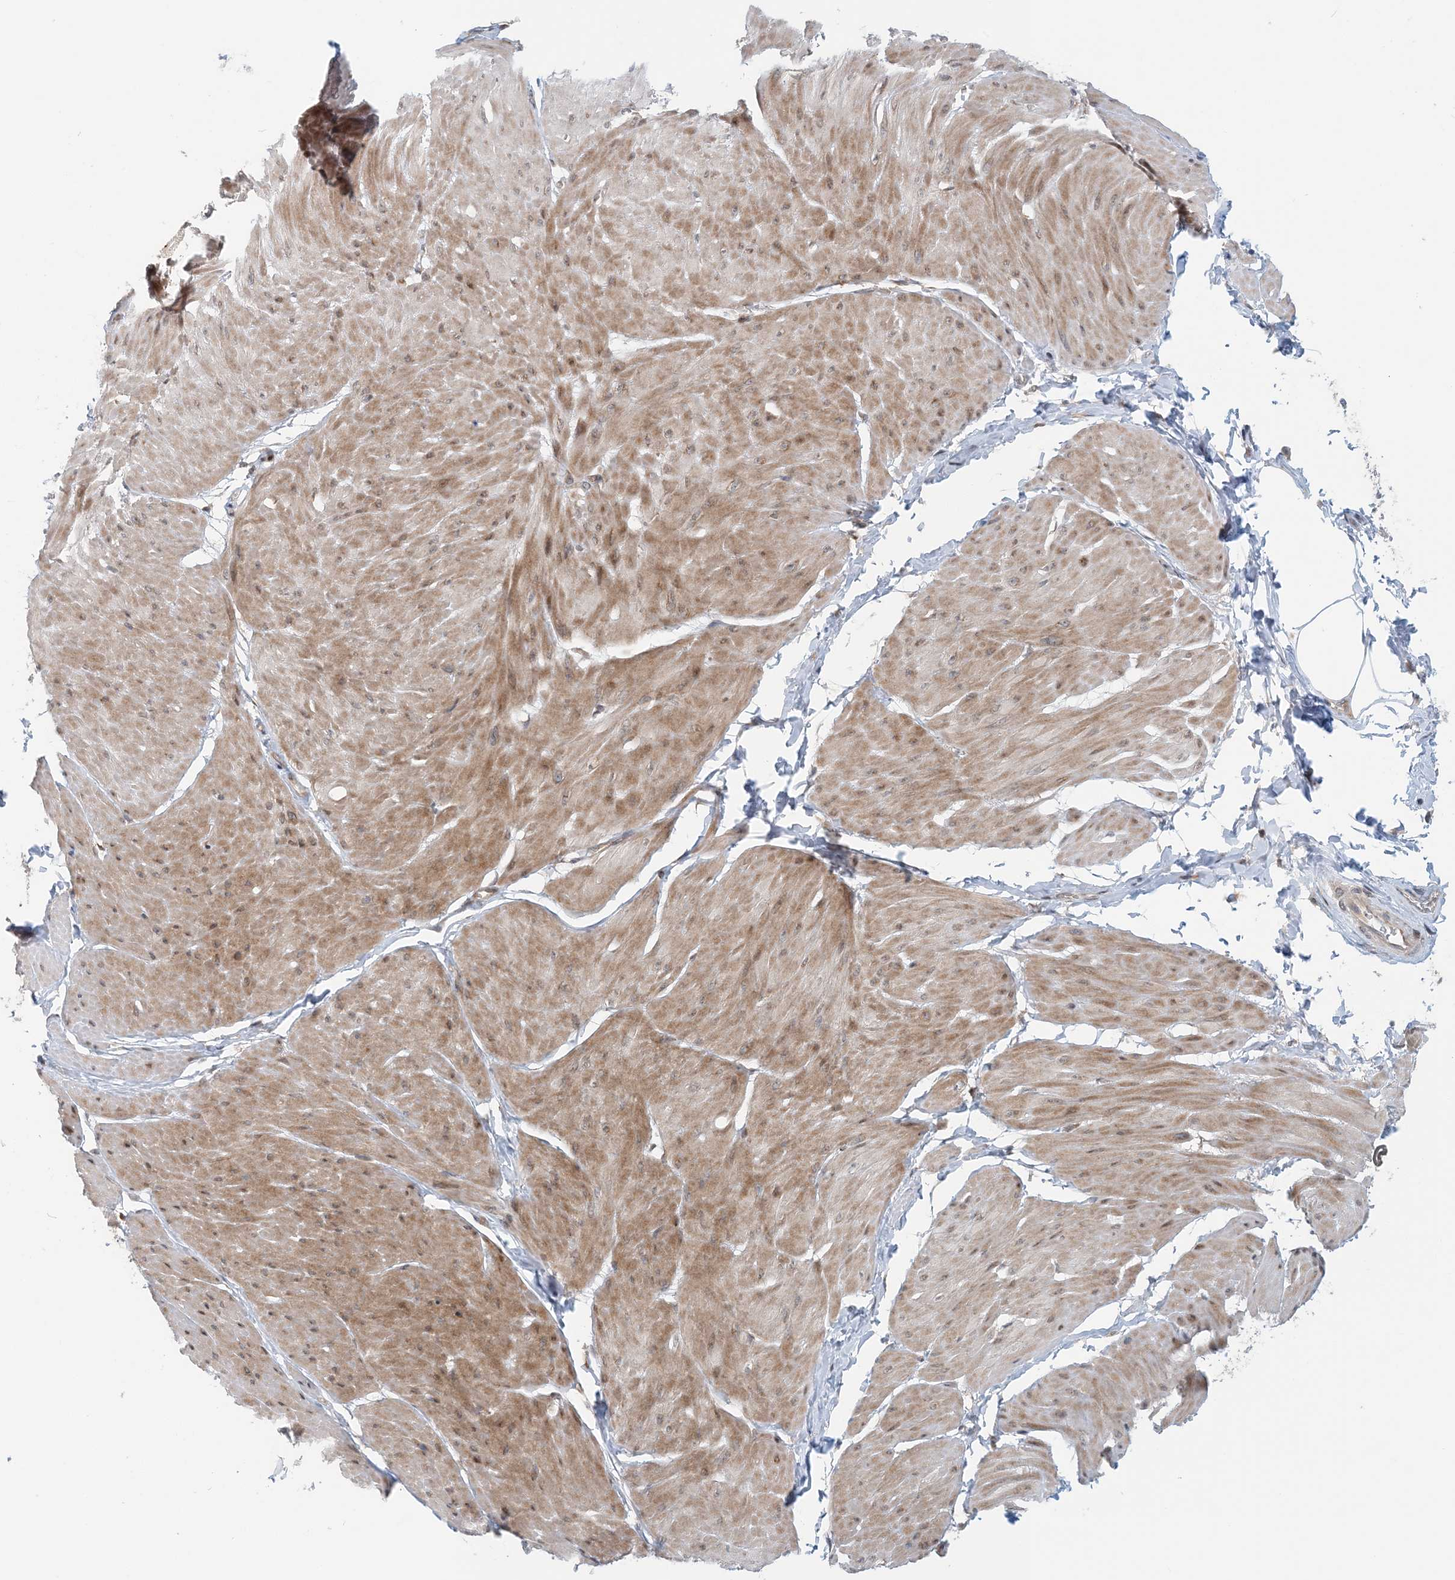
{"staining": {"intensity": "moderate", "quantity": ">75%", "location": "cytoplasmic/membranous"}, "tissue": "smooth muscle", "cell_type": "Smooth muscle cells", "image_type": "normal", "snomed": [{"axis": "morphology", "description": "Urothelial carcinoma, High grade"}, {"axis": "topography", "description": "Urinary bladder"}], "caption": "This histopathology image demonstrates immunohistochemistry staining of benign smooth muscle, with medium moderate cytoplasmic/membranous staining in approximately >75% of smooth muscle cells.", "gene": "ATP13A2", "patient": {"sex": "male", "age": 46}}